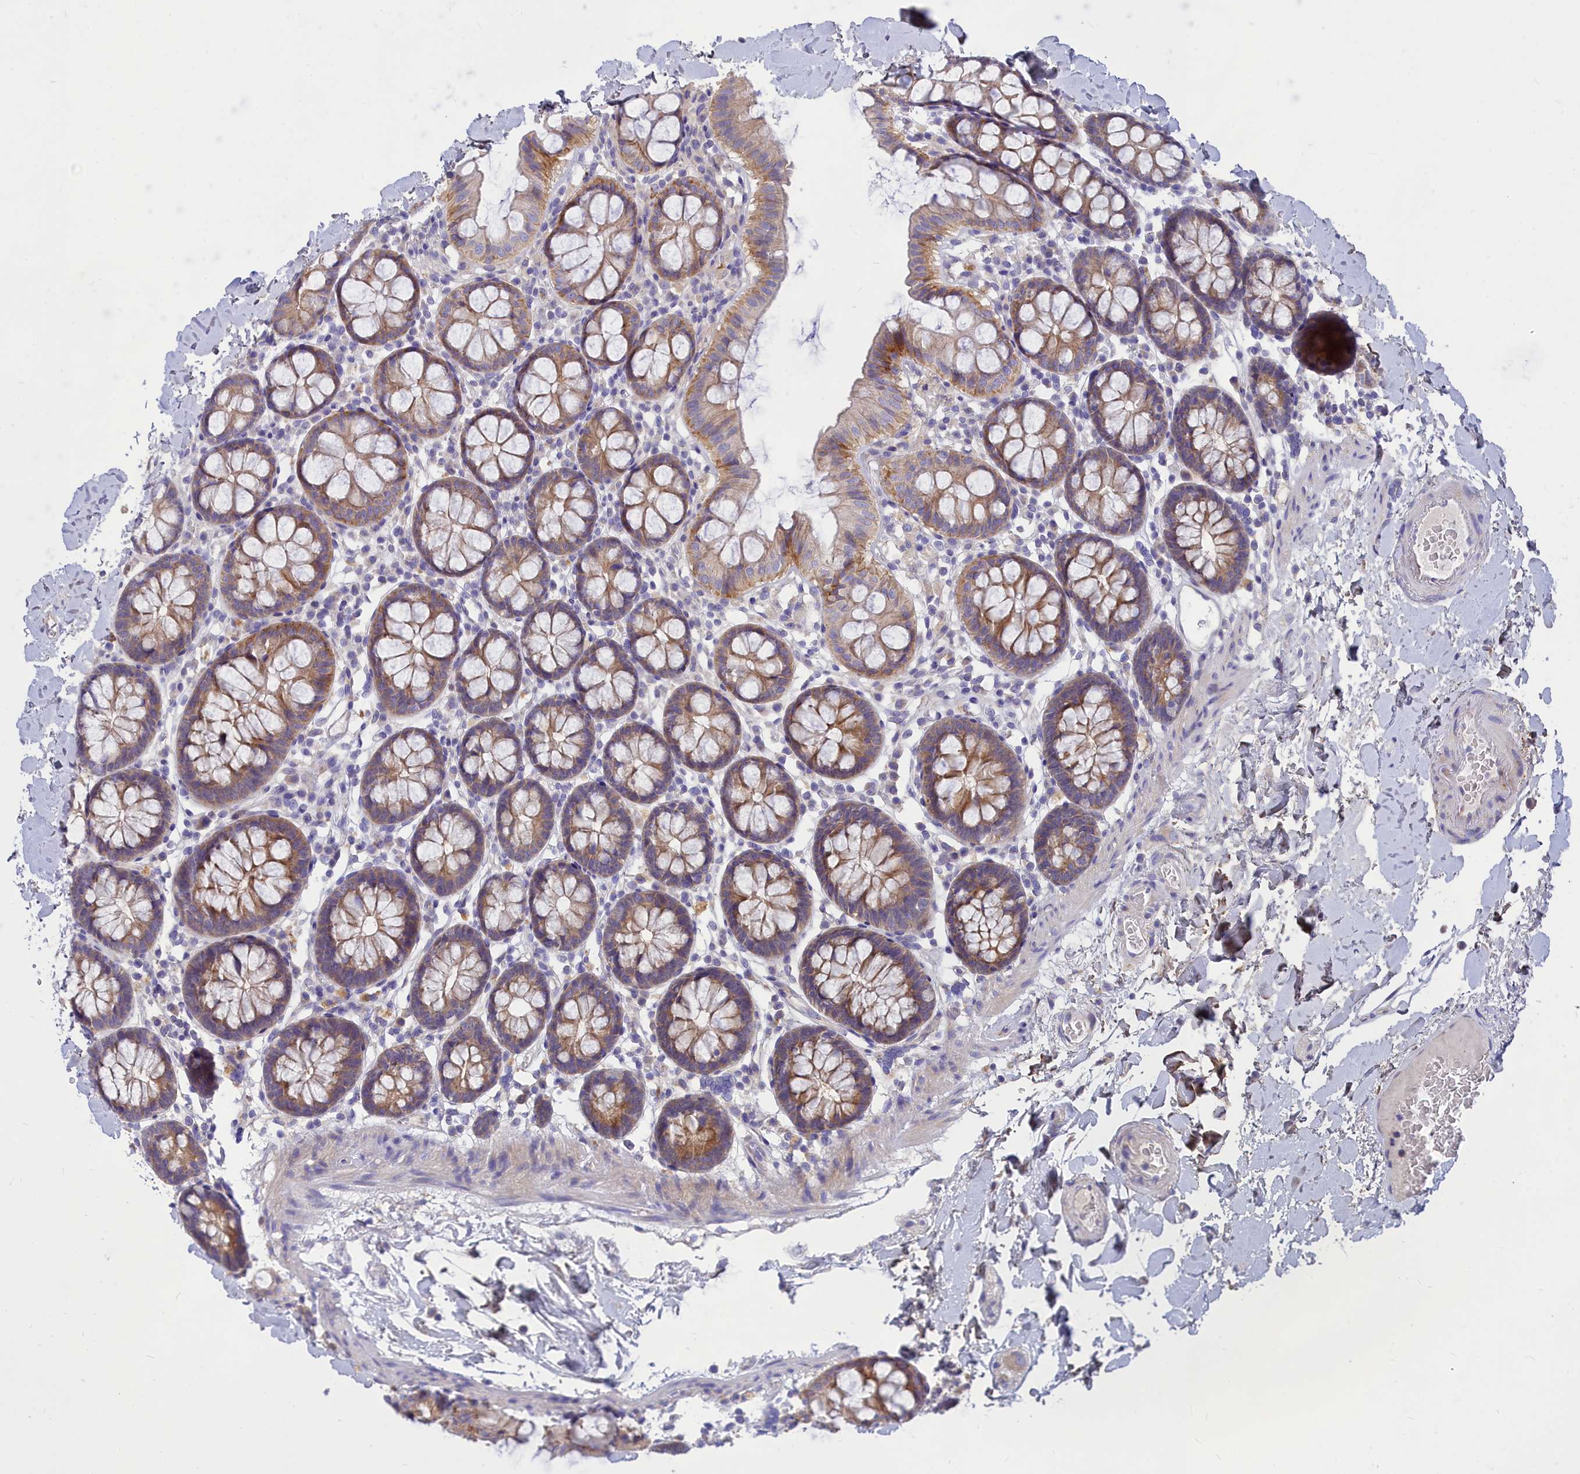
{"staining": {"intensity": "negative", "quantity": "none", "location": "none"}, "tissue": "colon", "cell_type": "Endothelial cells", "image_type": "normal", "snomed": [{"axis": "morphology", "description": "Normal tissue, NOS"}, {"axis": "topography", "description": "Colon"}], "caption": "Endothelial cells show no significant protein positivity in benign colon. The staining is performed using DAB (3,3'-diaminobenzidine) brown chromogen with nuclei counter-stained in using hematoxylin.", "gene": "TMEM30B", "patient": {"sex": "male", "age": 75}}